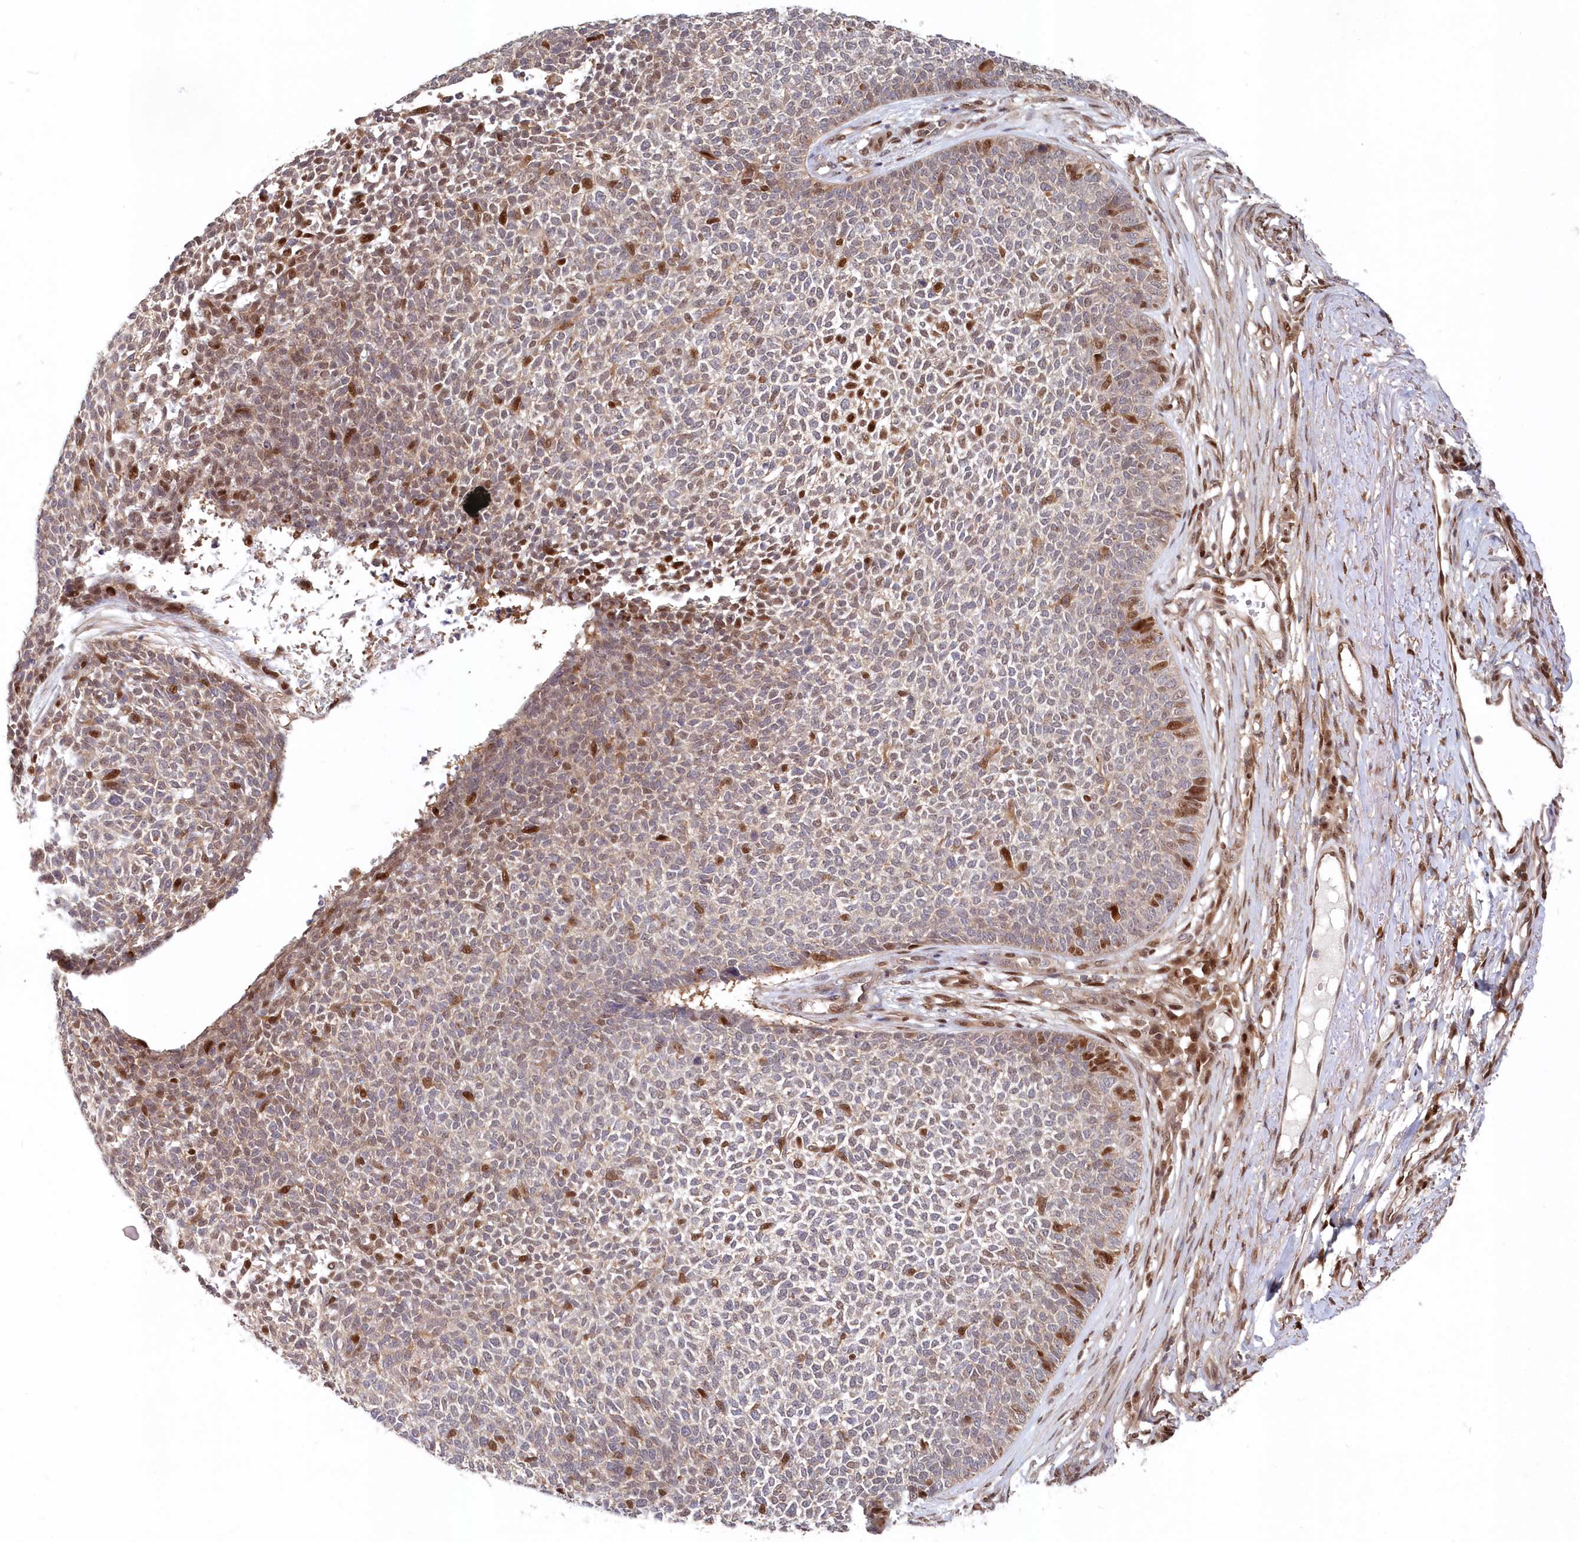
{"staining": {"intensity": "moderate", "quantity": "<25%", "location": "nuclear"}, "tissue": "skin cancer", "cell_type": "Tumor cells", "image_type": "cancer", "snomed": [{"axis": "morphology", "description": "Basal cell carcinoma"}, {"axis": "topography", "description": "Skin"}], "caption": "A high-resolution photomicrograph shows immunohistochemistry (IHC) staining of skin cancer (basal cell carcinoma), which shows moderate nuclear expression in about <25% of tumor cells.", "gene": "ABHD14B", "patient": {"sex": "female", "age": 84}}